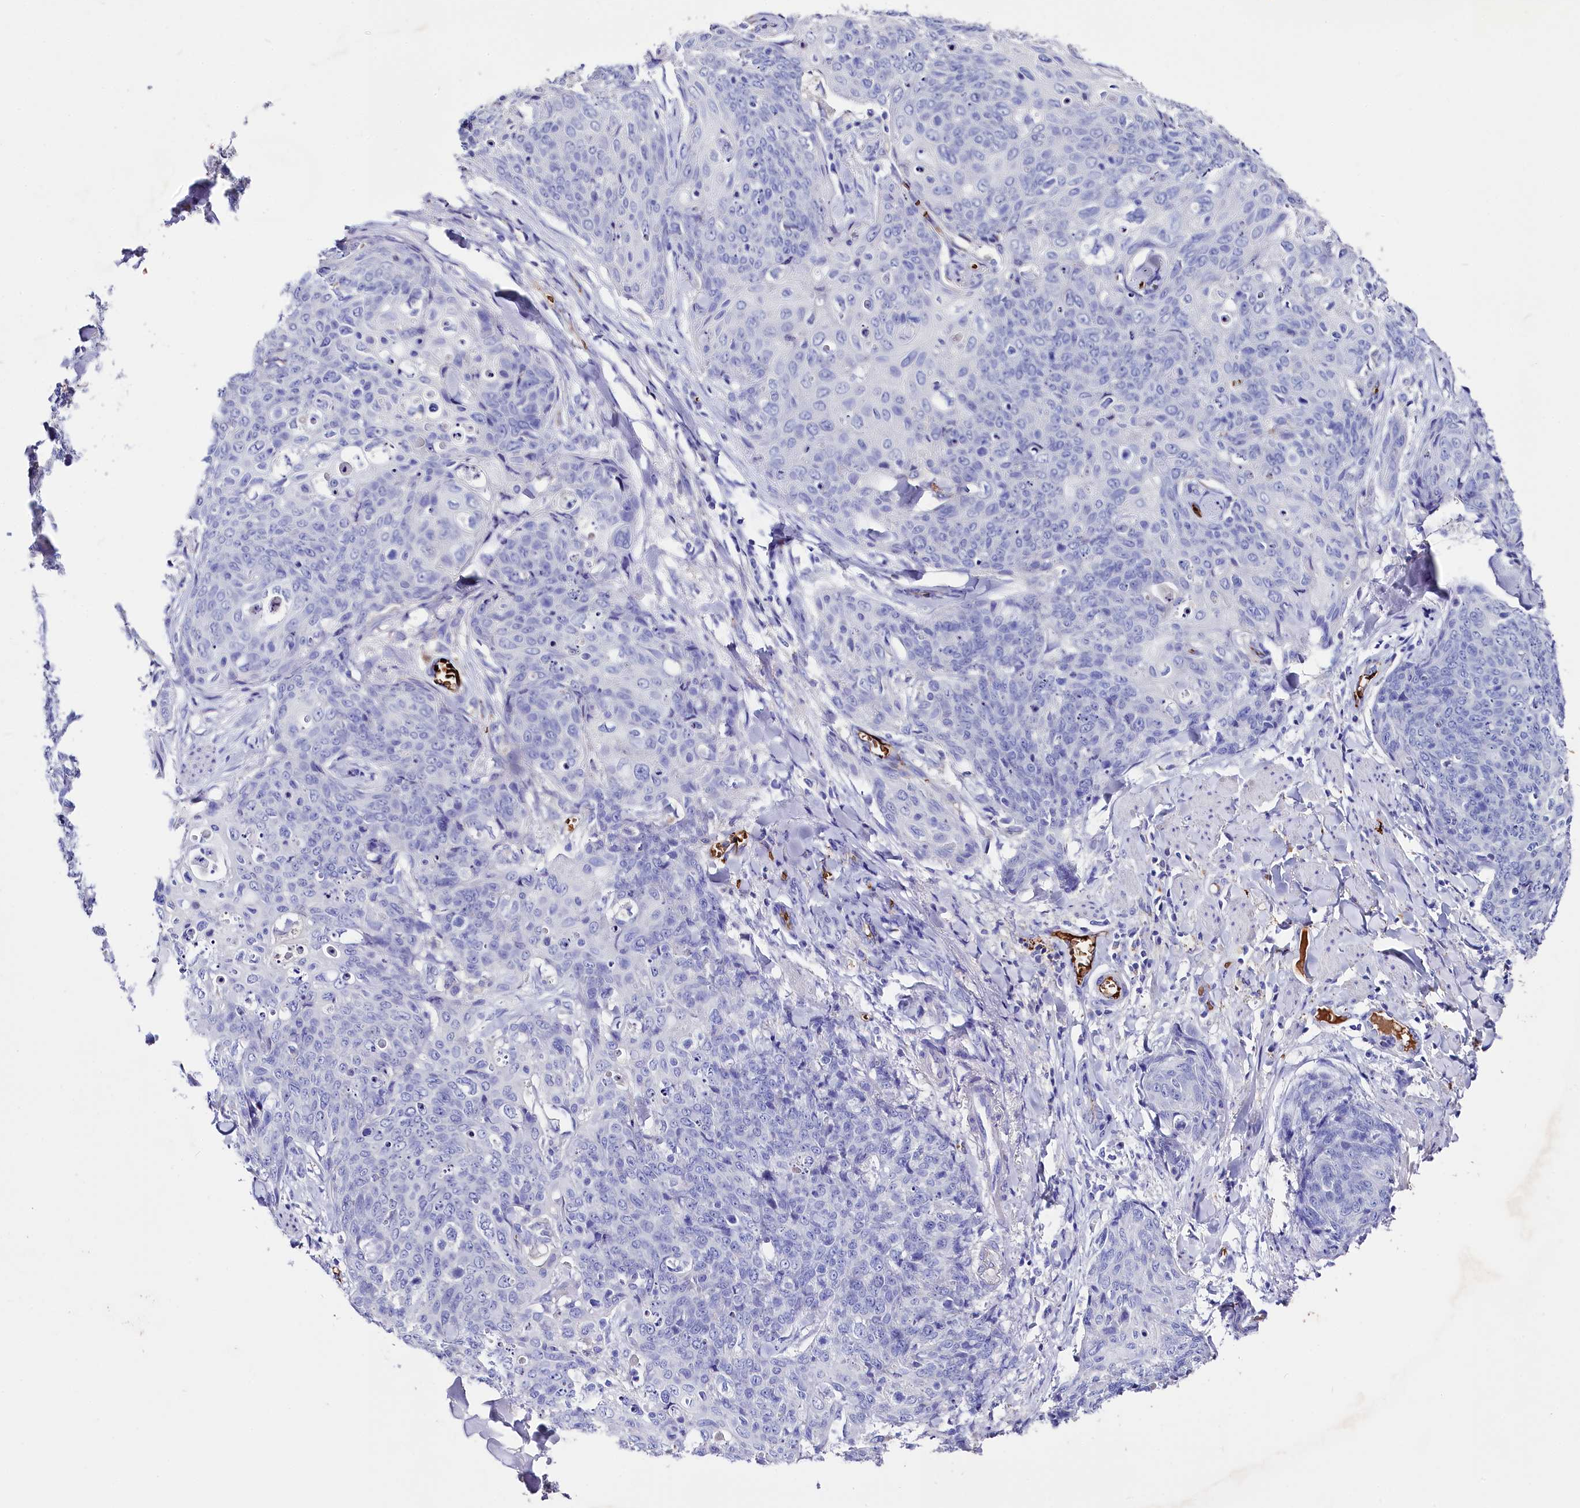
{"staining": {"intensity": "negative", "quantity": "none", "location": "none"}, "tissue": "skin cancer", "cell_type": "Tumor cells", "image_type": "cancer", "snomed": [{"axis": "morphology", "description": "Squamous cell carcinoma, NOS"}, {"axis": "topography", "description": "Skin"}, {"axis": "topography", "description": "Vulva"}], "caption": "Skin cancer (squamous cell carcinoma) stained for a protein using immunohistochemistry displays no staining tumor cells.", "gene": "RPUSD3", "patient": {"sex": "female", "age": 85}}